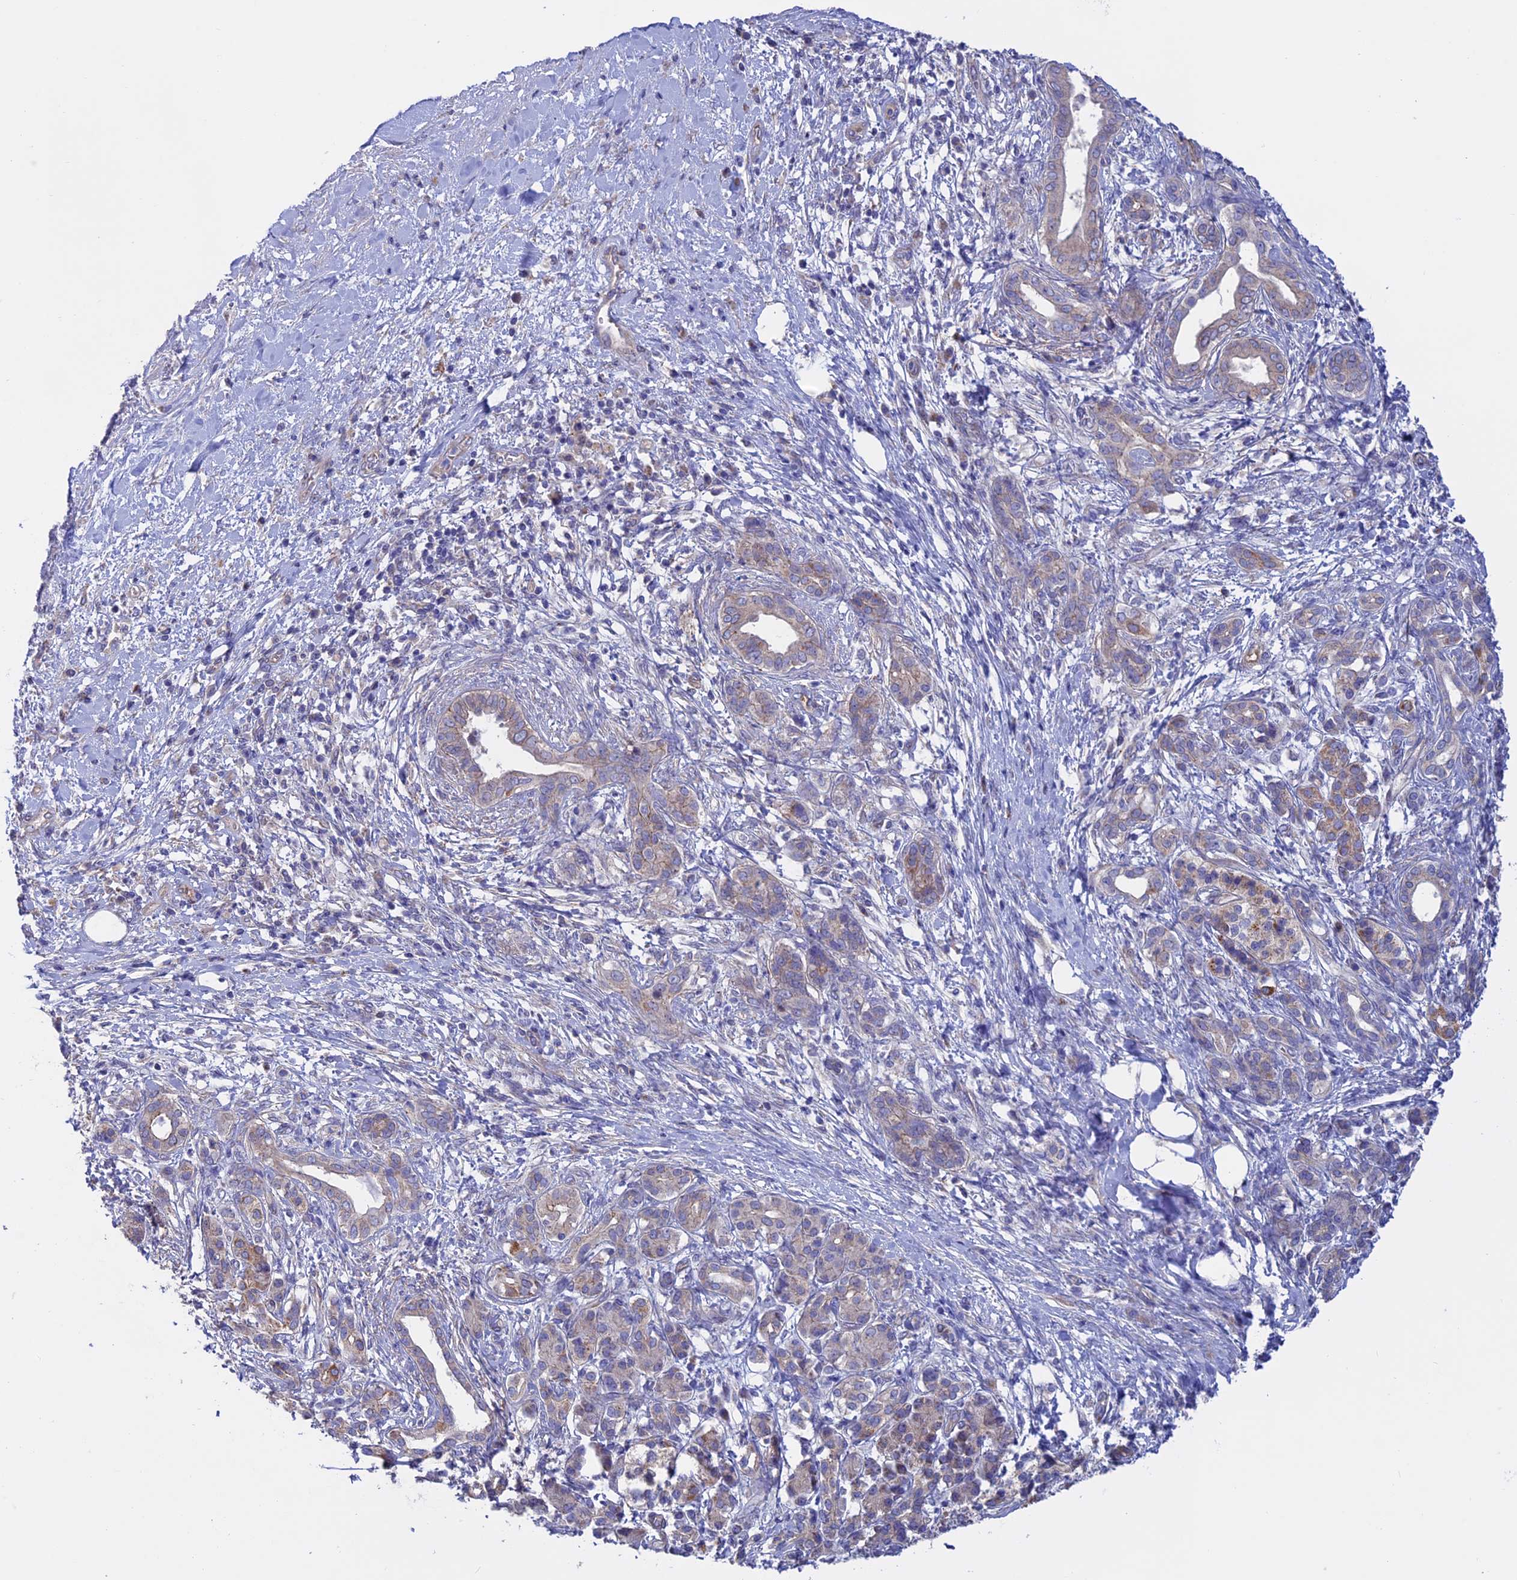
{"staining": {"intensity": "weak", "quantity": "<25%", "location": "cytoplasmic/membranous"}, "tissue": "pancreatic cancer", "cell_type": "Tumor cells", "image_type": "cancer", "snomed": [{"axis": "morphology", "description": "Adenocarcinoma, NOS"}, {"axis": "topography", "description": "Pancreas"}], "caption": "An immunohistochemistry (IHC) histopathology image of pancreatic cancer (adenocarcinoma) is shown. There is no staining in tumor cells of pancreatic cancer (adenocarcinoma). (DAB (3,3'-diaminobenzidine) immunohistochemistry, high magnification).", "gene": "ETFDH", "patient": {"sex": "female", "age": 55}}